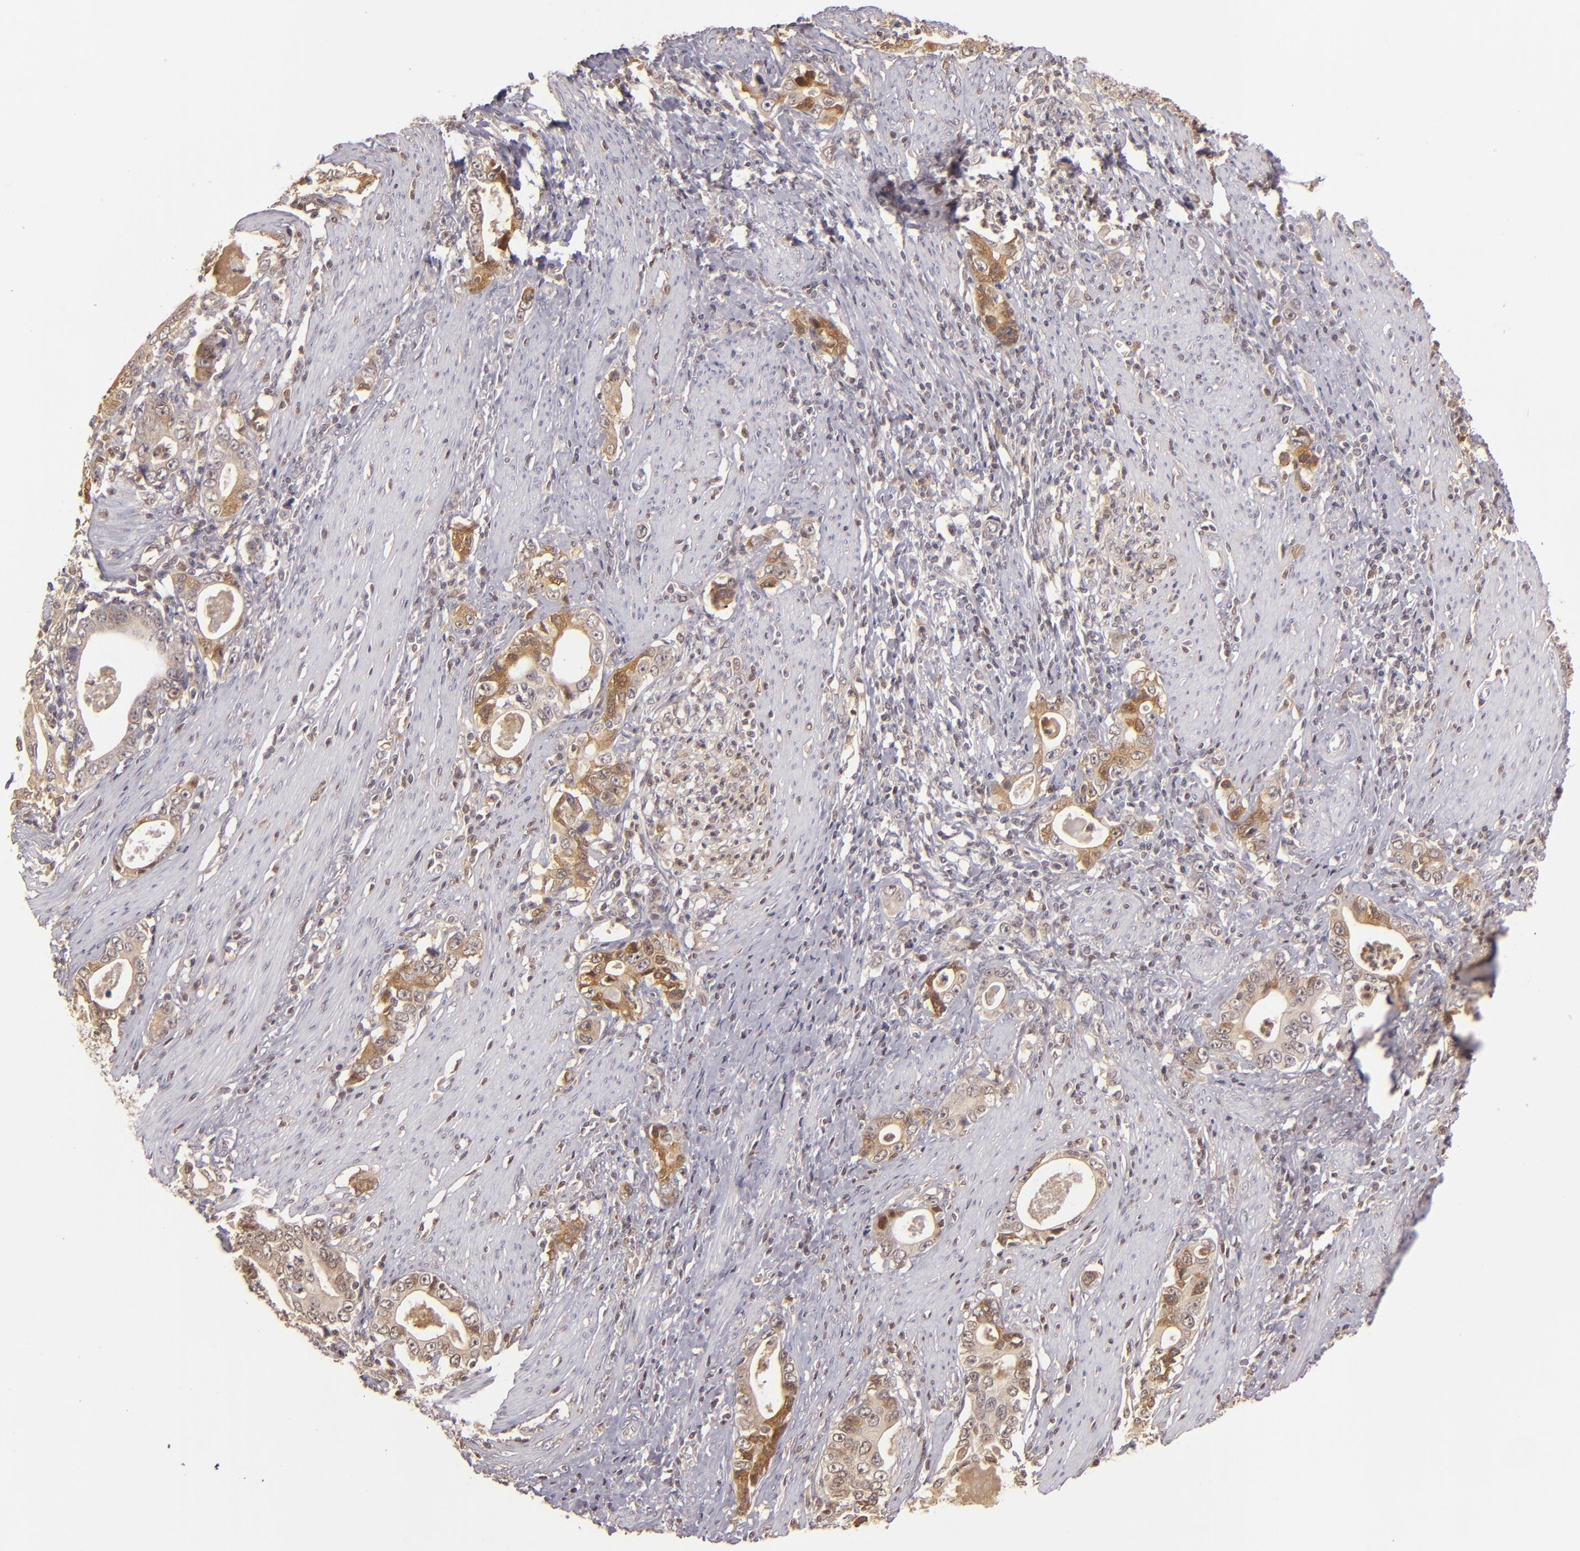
{"staining": {"intensity": "moderate", "quantity": "25%-75%", "location": "cytoplasmic/membranous"}, "tissue": "stomach cancer", "cell_type": "Tumor cells", "image_type": "cancer", "snomed": [{"axis": "morphology", "description": "Adenocarcinoma, NOS"}, {"axis": "topography", "description": "Stomach, lower"}], "caption": "DAB immunohistochemical staining of stomach adenocarcinoma reveals moderate cytoplasmic/membranous protein staining in about 25%-75% of tumor cells.", "gene": "LRG1", "patient": {"sex": "female", "age": 72}}